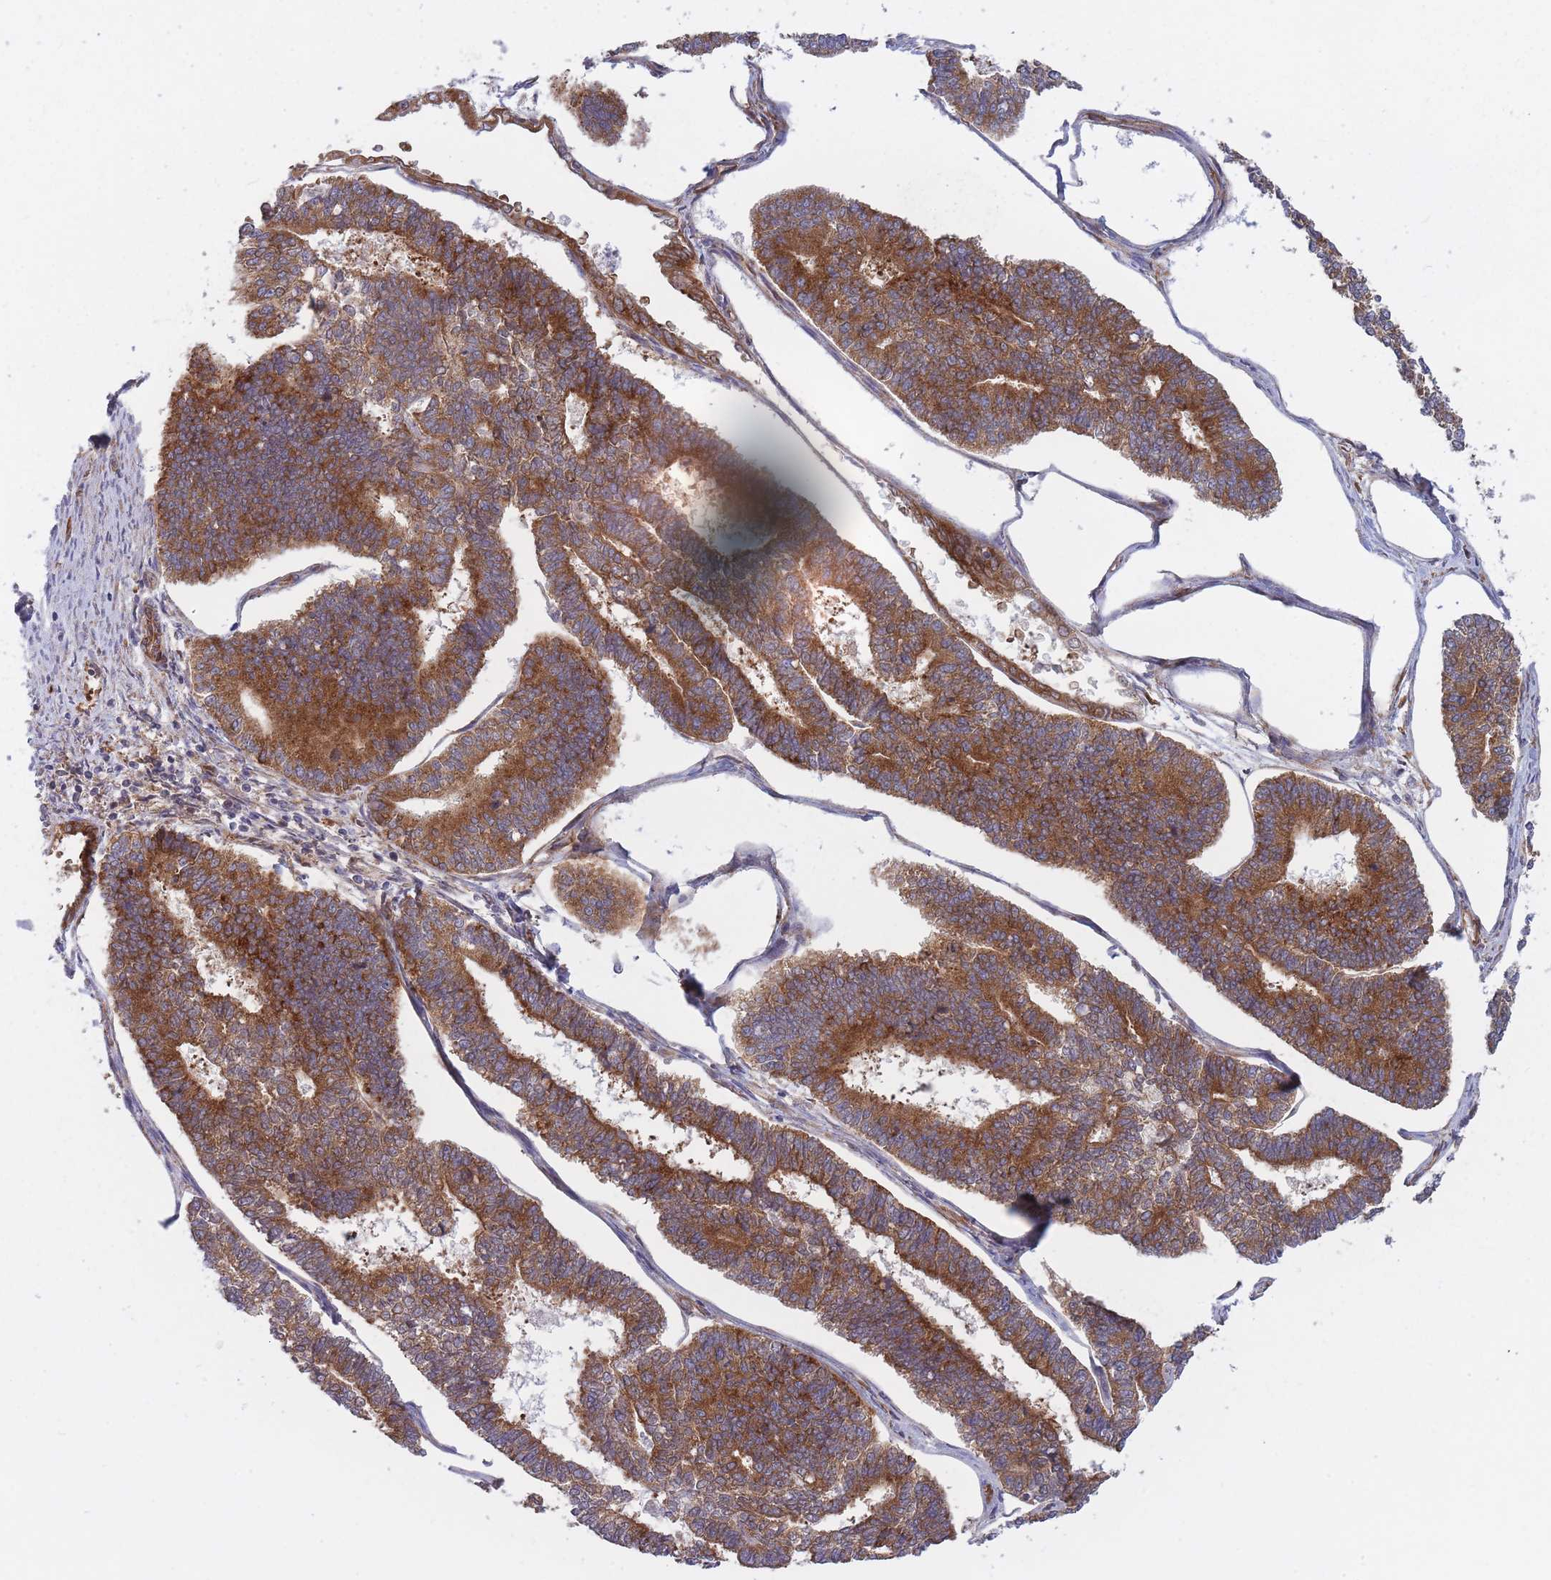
{"staining": {"intensity": "strong", "quantity": ">75%", "location": "cytoplasmic/membranous"}, "tissue": "endometrial cancer", "cell_type": "Tumor cells", "image_type": "cancer", "snomed": [{"axis": "morphology", "description": "Adenocarcinoma, NOS"}, {"axis": "topography", "description": "Endometrium"}], "caption": "Endometrial cancer (adenocarcinoma) was stained to show a protein in brown. There is high levels of strong cytoplasmic/membranous staining in approximately >75% of tumor cells. Ihc stains the protein in brown and the nuclei are stained blue.", "gene": "CCDC124", "patient": {"sex": "female", "age": 70}}